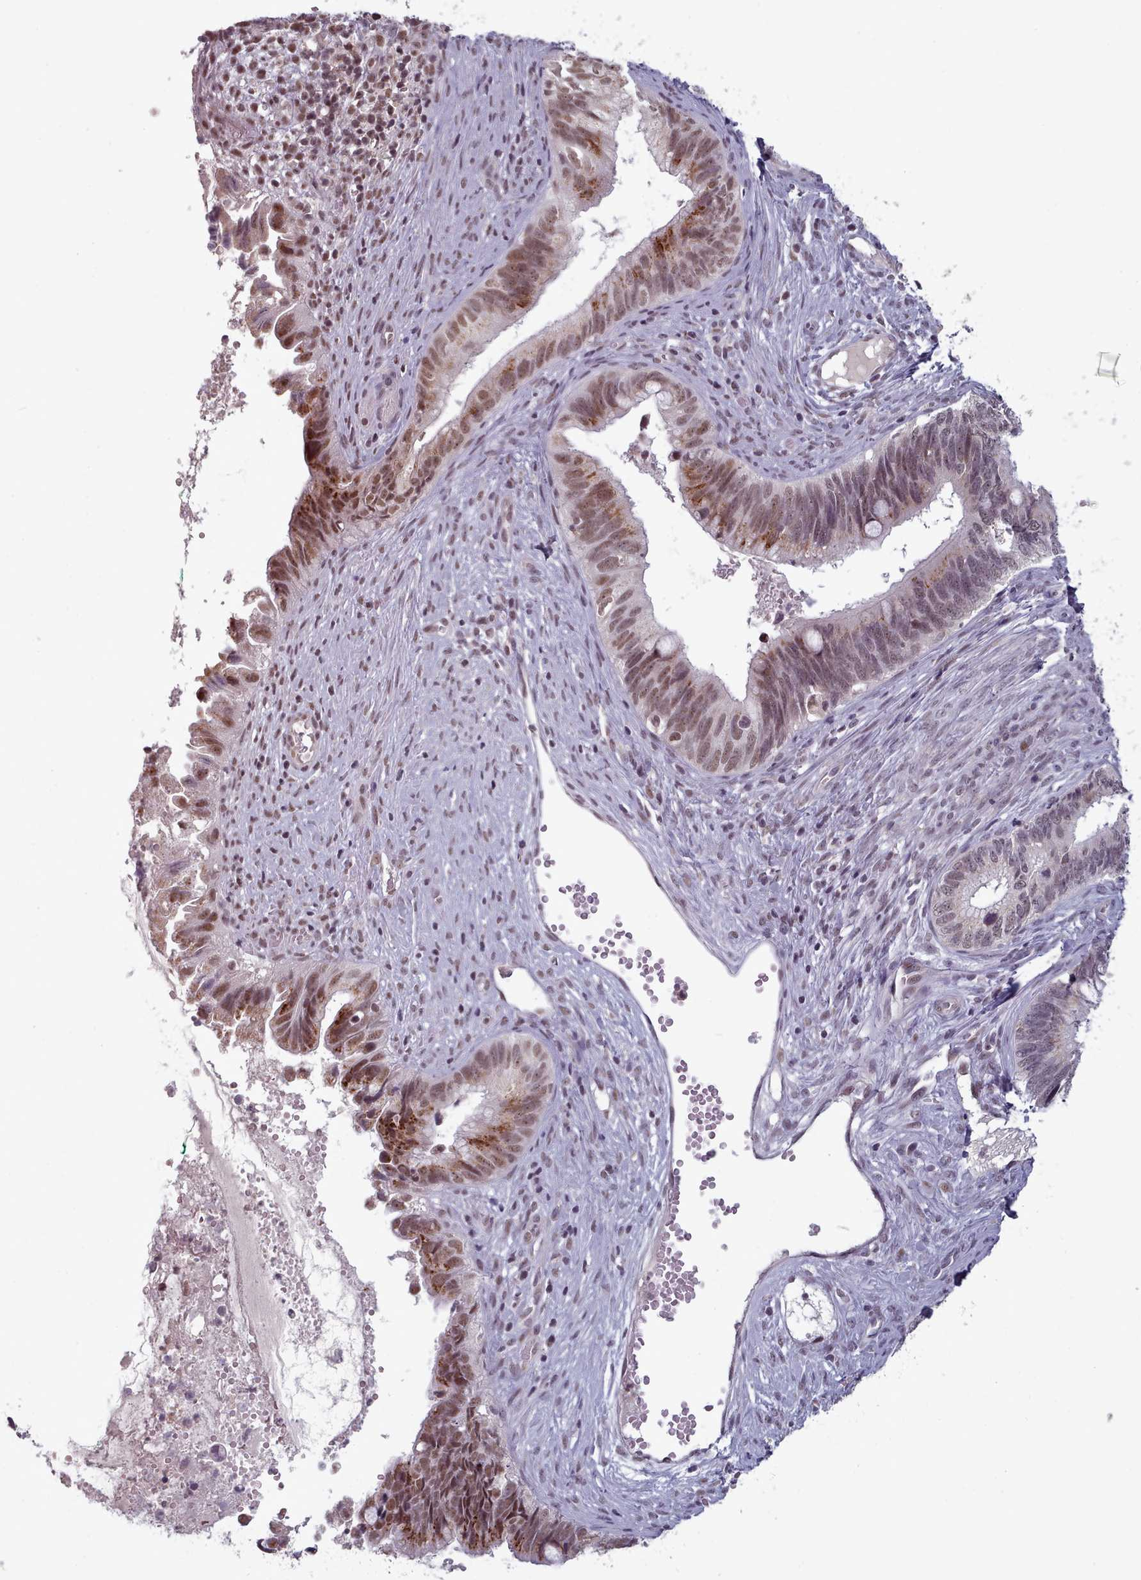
{"staining": {"intensity": "moderate", "quantity": "25%-75%", "location": "nuclear"}, "tissue": "cervical cancer", "cell_type": "Tumor cells", "image_type": "cancer", "snomed": [{"axis": "morphology", "description": "Adenocarcinoma, NOS"}, {"axis": "topography", "description": "Cervix"}], "caption": "Adenocarcinoma (cervical) stained with a brown dye reveals moderate nuclear positive staining in about 25%-75% of tumor cells.", "gene": "SRSF9", "patient": {"sex": "female", "age": 42}}